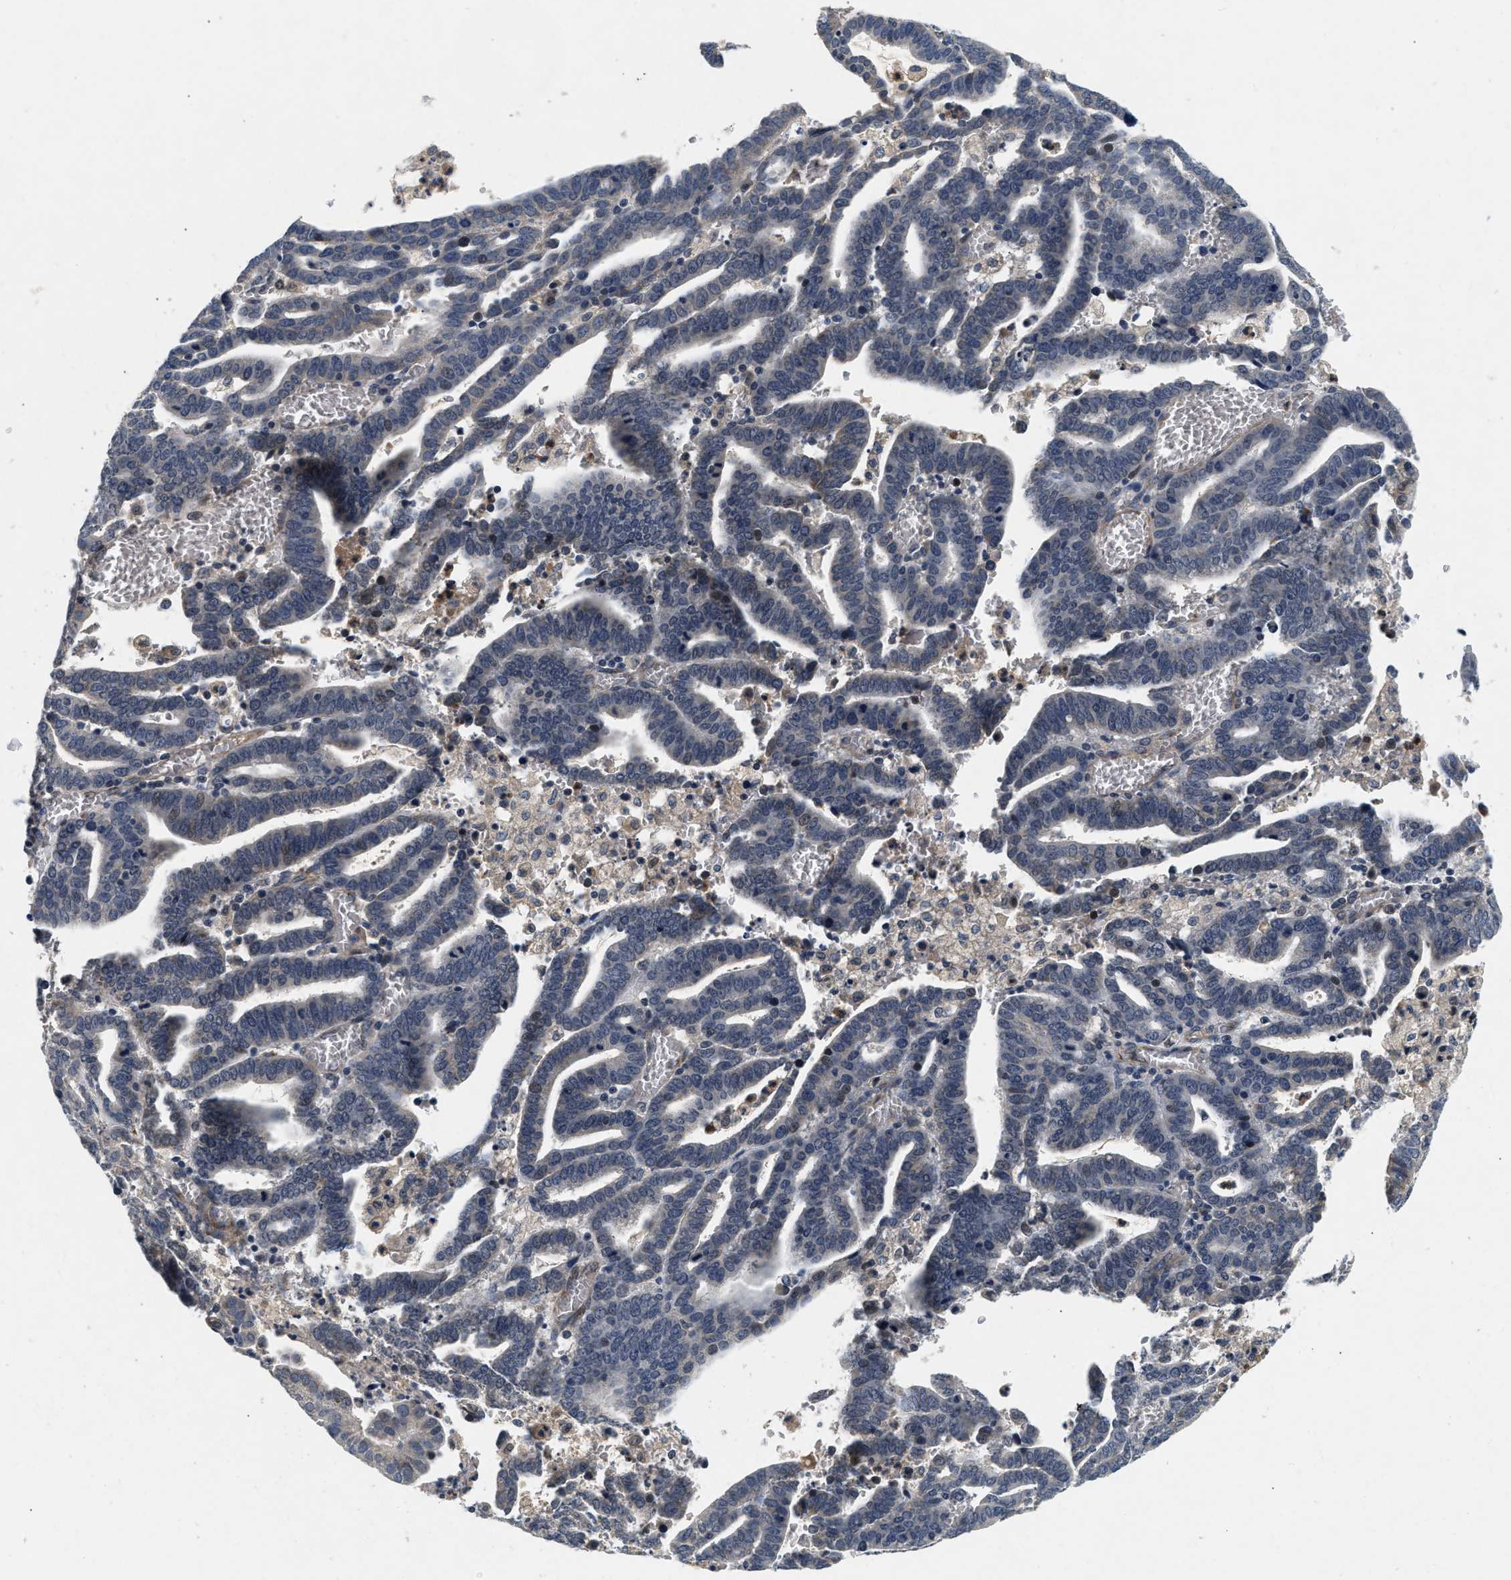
{"staining": {"intensity": "negative", "quantity": "none", "location": "none"}, "tissue": "endometrial cancer", "cell_type": "Tumor cells", "image_type": "cancer", "snomed": [{"axis": "morphology", "description": "Adenocarcinoma, NOS"}, {"axis": "topography", "description": "Uterus"}], "caption": "This is a photomicrograph of IHC staining of adenocarcinoma (endometrial), which shows no staining in tumor cells. The staining was performed using DAB to visualize the protein expression in brown, while the nuclei were stained in blue with hematoxylin (Magnification: 20x).", "gene": "PDP1", "patient": {"sex": "female", "age": 83}}